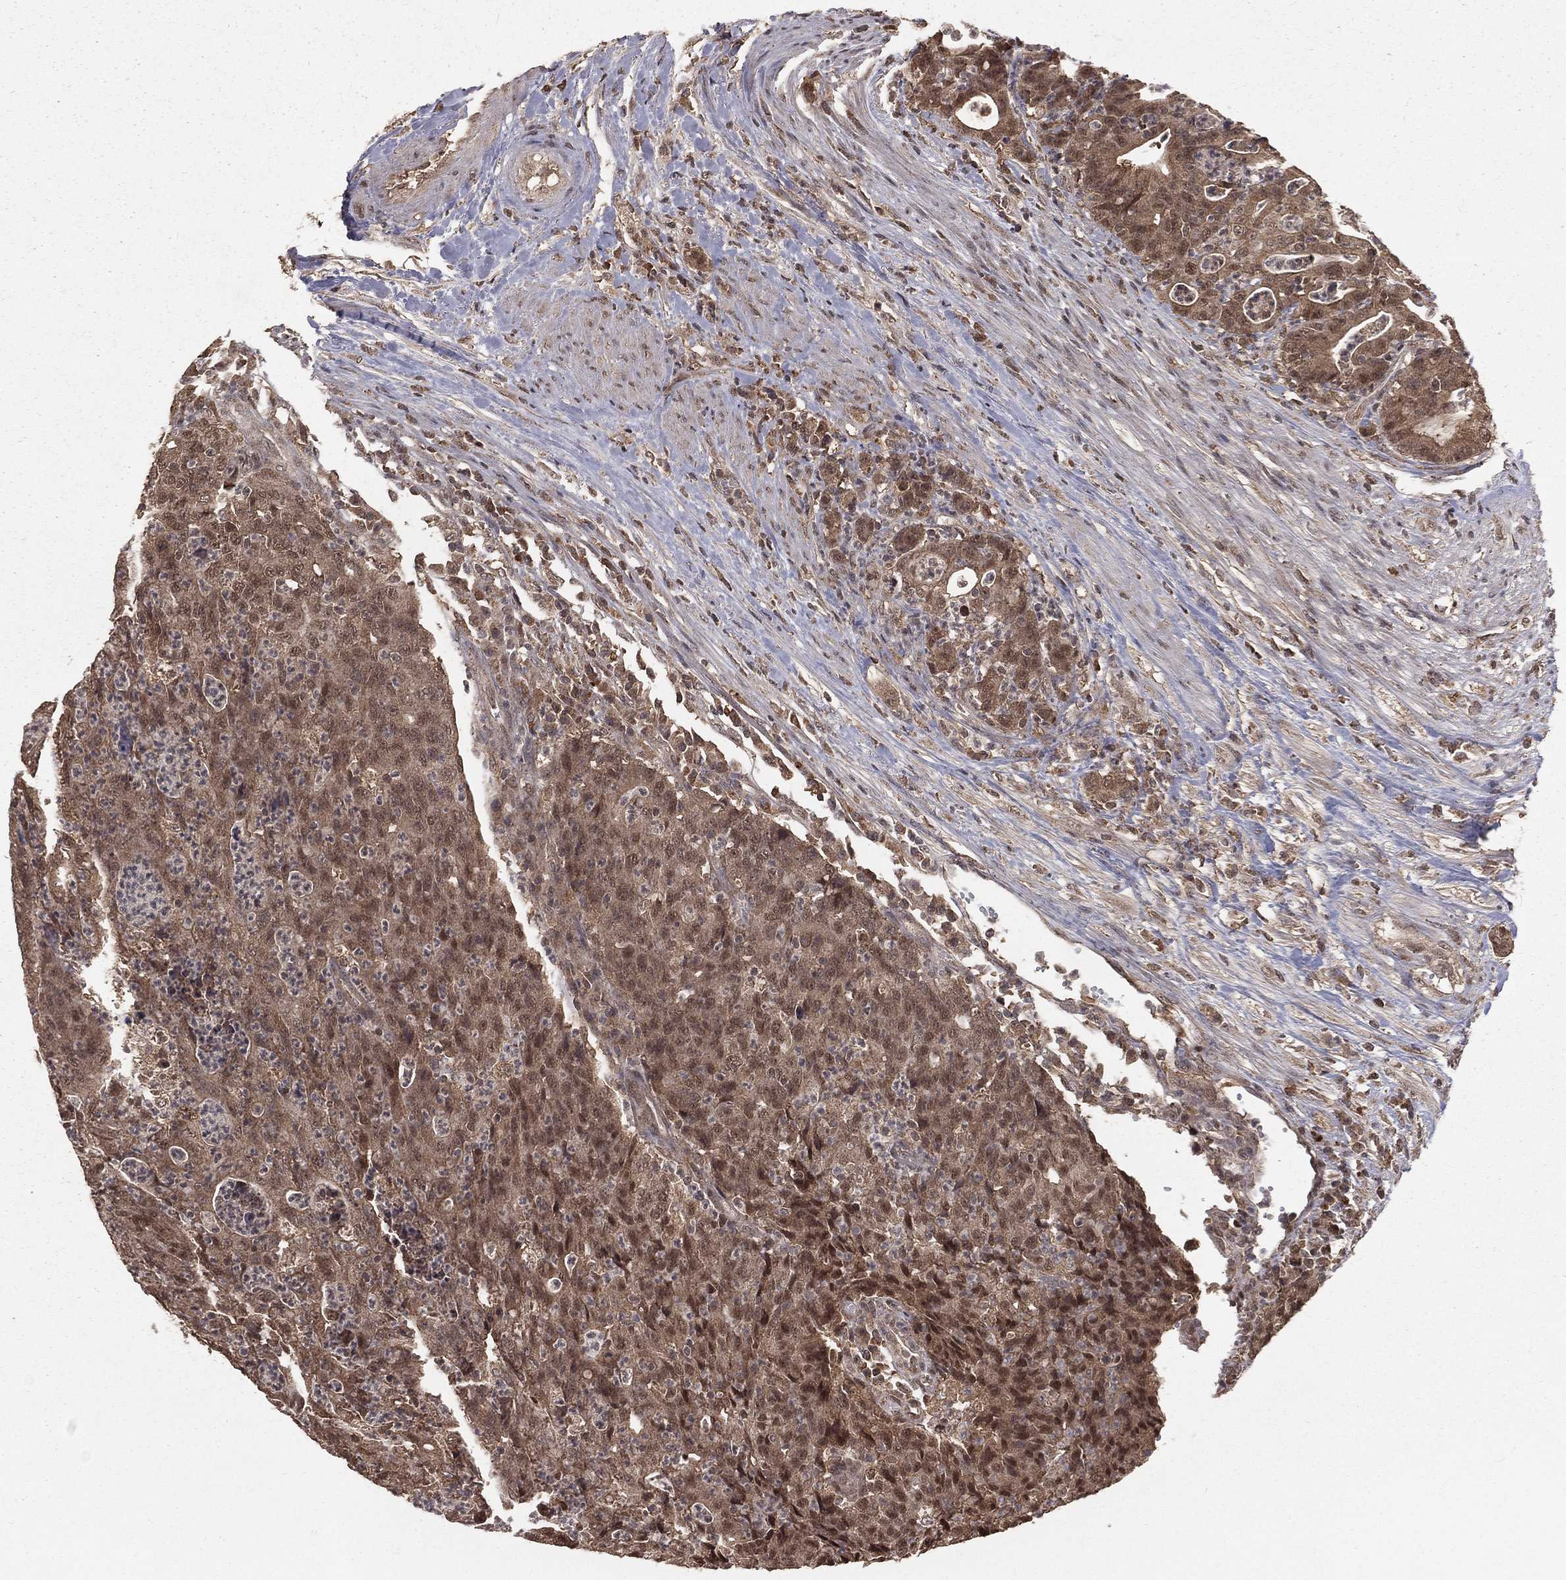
{"staining": {"intensity": "moderate", "quantity": ">75%", "location": "cytoplasmic/membranous"}, "tissue": "colorectal cancer", "cell_type": "Tumor cells", "image_type": "cancer", "snomed": [{"axis": "morphology", "description": "Adenocarcinoma, NOS"}, {"axis": "topography", "description": "Colon"}], "caption": "A high-resolution image shows immunohistochemistry (IHC) staining of colorectal adenocarcinoma, which displays moderate cytoplasmic/membranous staining in approximately >75% of tumor cells. The staining was performed using DAB (3,3'-diaminobenzidine) to visualize the protein expression in brown, while the nuclei were stained in blue with hematoxylin (Magnification: 20x).", "gene": "ZDHHC15", "patient": {"sex": "male", "age": 70}}